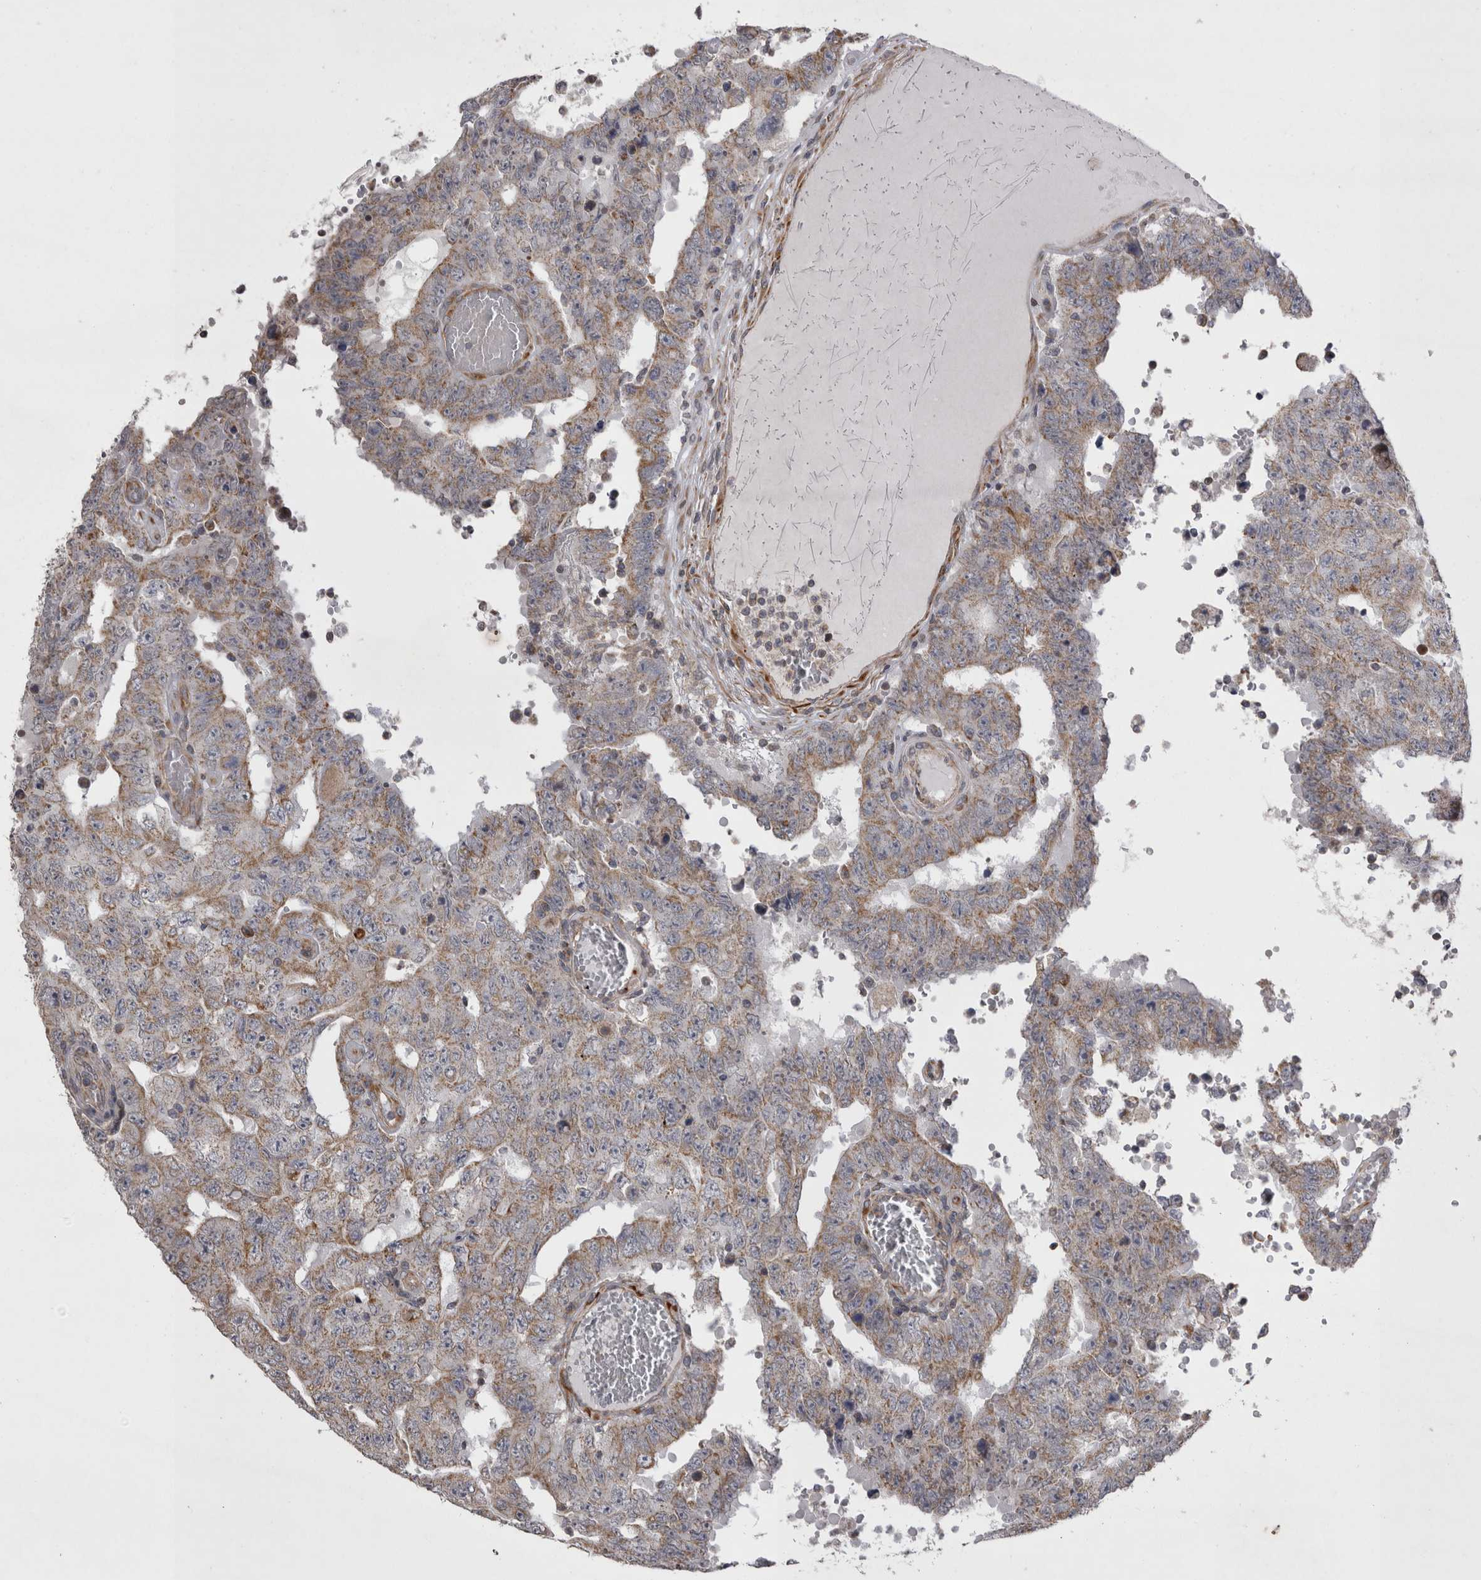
{"staining": {"intensity": "weak", "quantity": ">75%", "location": "cytoplasmic/membranous"}, "tissue": "testis cancer", "cell_type": "Tumor cells", "image_type": "cancer", "snomed": [{"axis": "morphology", "description": "Carcinoma, Embryonal, NOS"}, {"axis": "topography", "description": "Testis"}], "caption": "Testis cancer (embryonal carcinoma) stained for a protein (brown) displays weak cytoplasmic/membranous positive expression in approximately >75% of tumor cells.", "gene": "TSPOAP1", "patient": {"sex": "male", "age": 26}}